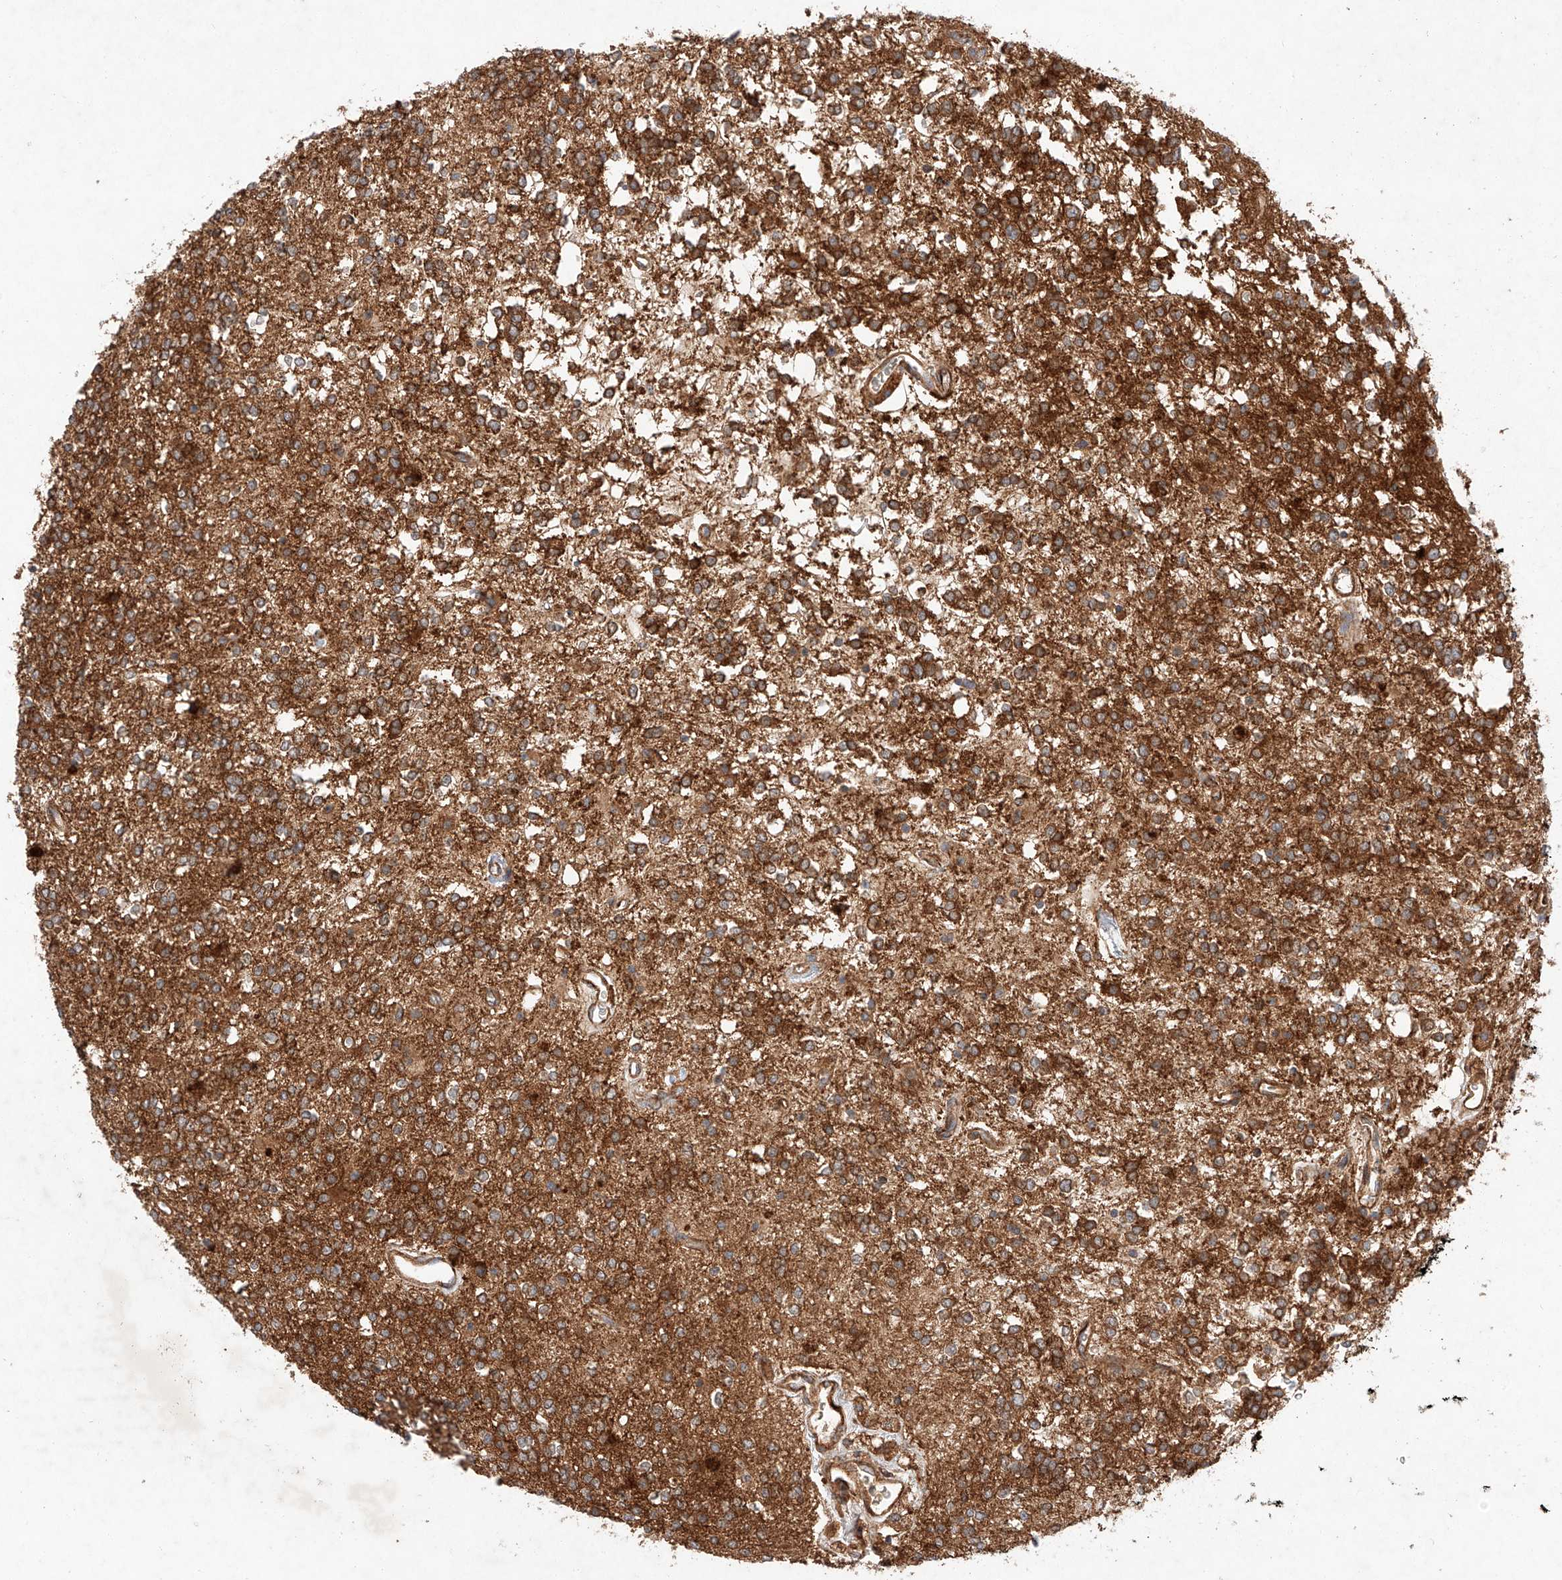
{"staining": {"intensity": "strong", "quantity": ">75%", "location": "cytoplasmic/membranous"}, "tissue": "glioma", "cell_type": "Tumor cells", "image_type": "cancer", "snomed": [{"axis": "morphology", "description": "Glioma, malignant, High grade"}, {"axis": "topography", "description": "Brain"}], "caption": "The histopathology image shows staining of malignant high-grade glioma, revealing strong cytoplasmic/membranous protein positivity (brown color) within tumor cells.", "gene": "RAB23", "patient": {"sex": "male", "age": 34}}